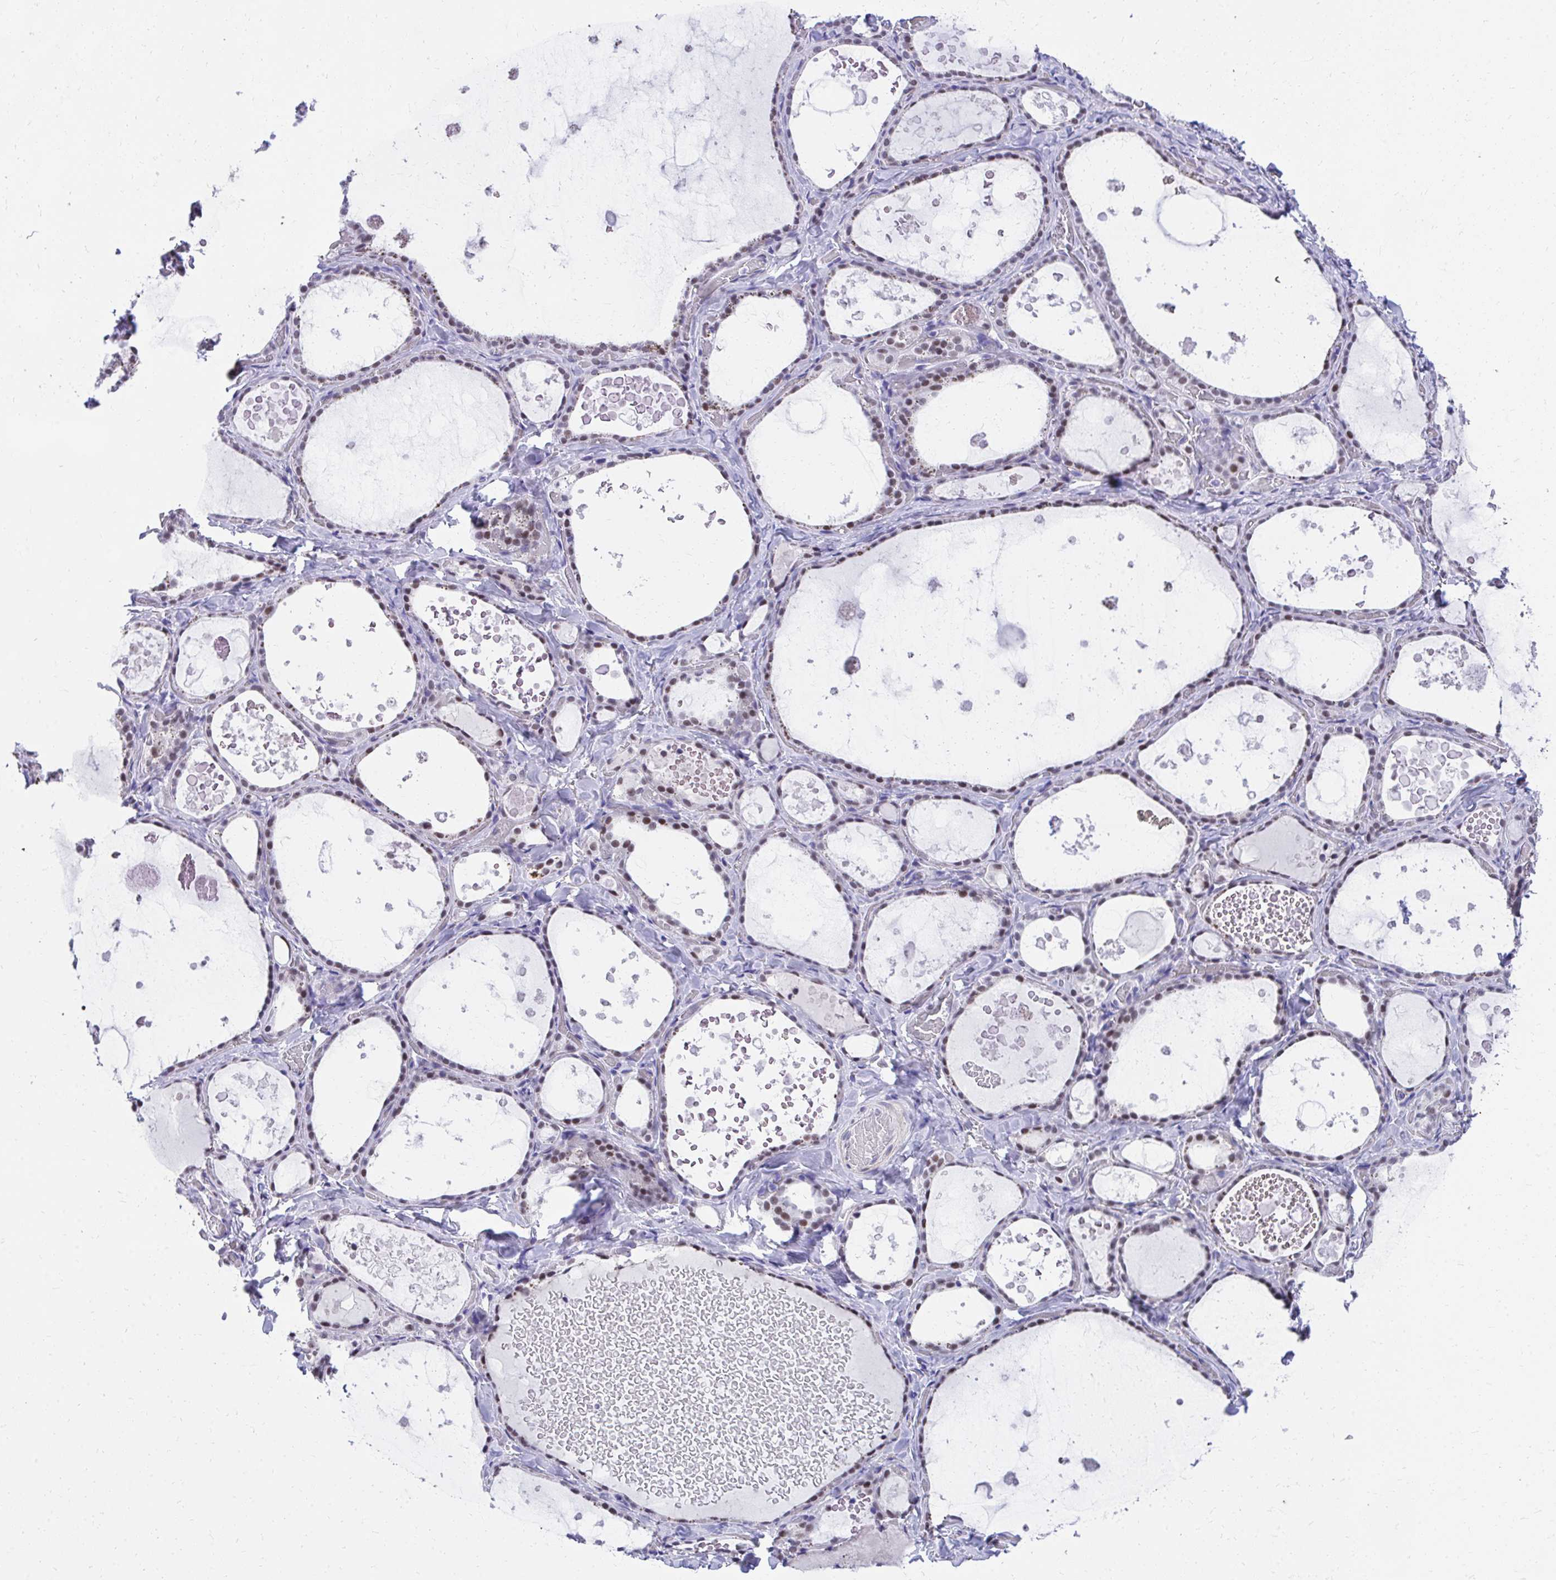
{"staining": {"intensity": "moderate", "quantity": "25%-75%", "location": "nuclear"}, "tissue": "thyroid gland", "cell_type": "Glandular cells", "image_type": "normal", "snomed": [{"axis": "morphology", "description": "Normal tissue, NOS"}, {"axis": "topography", "description": "Thyroid gland"}], "caption": "The micrograph displays immunohistochemical staining of benign thyroid gland. There is moderate nuclear expression is present in about 25%-75% of glandular cells.", "gene": "KLK1", "patient": {"sex": "female", "age": 56}}